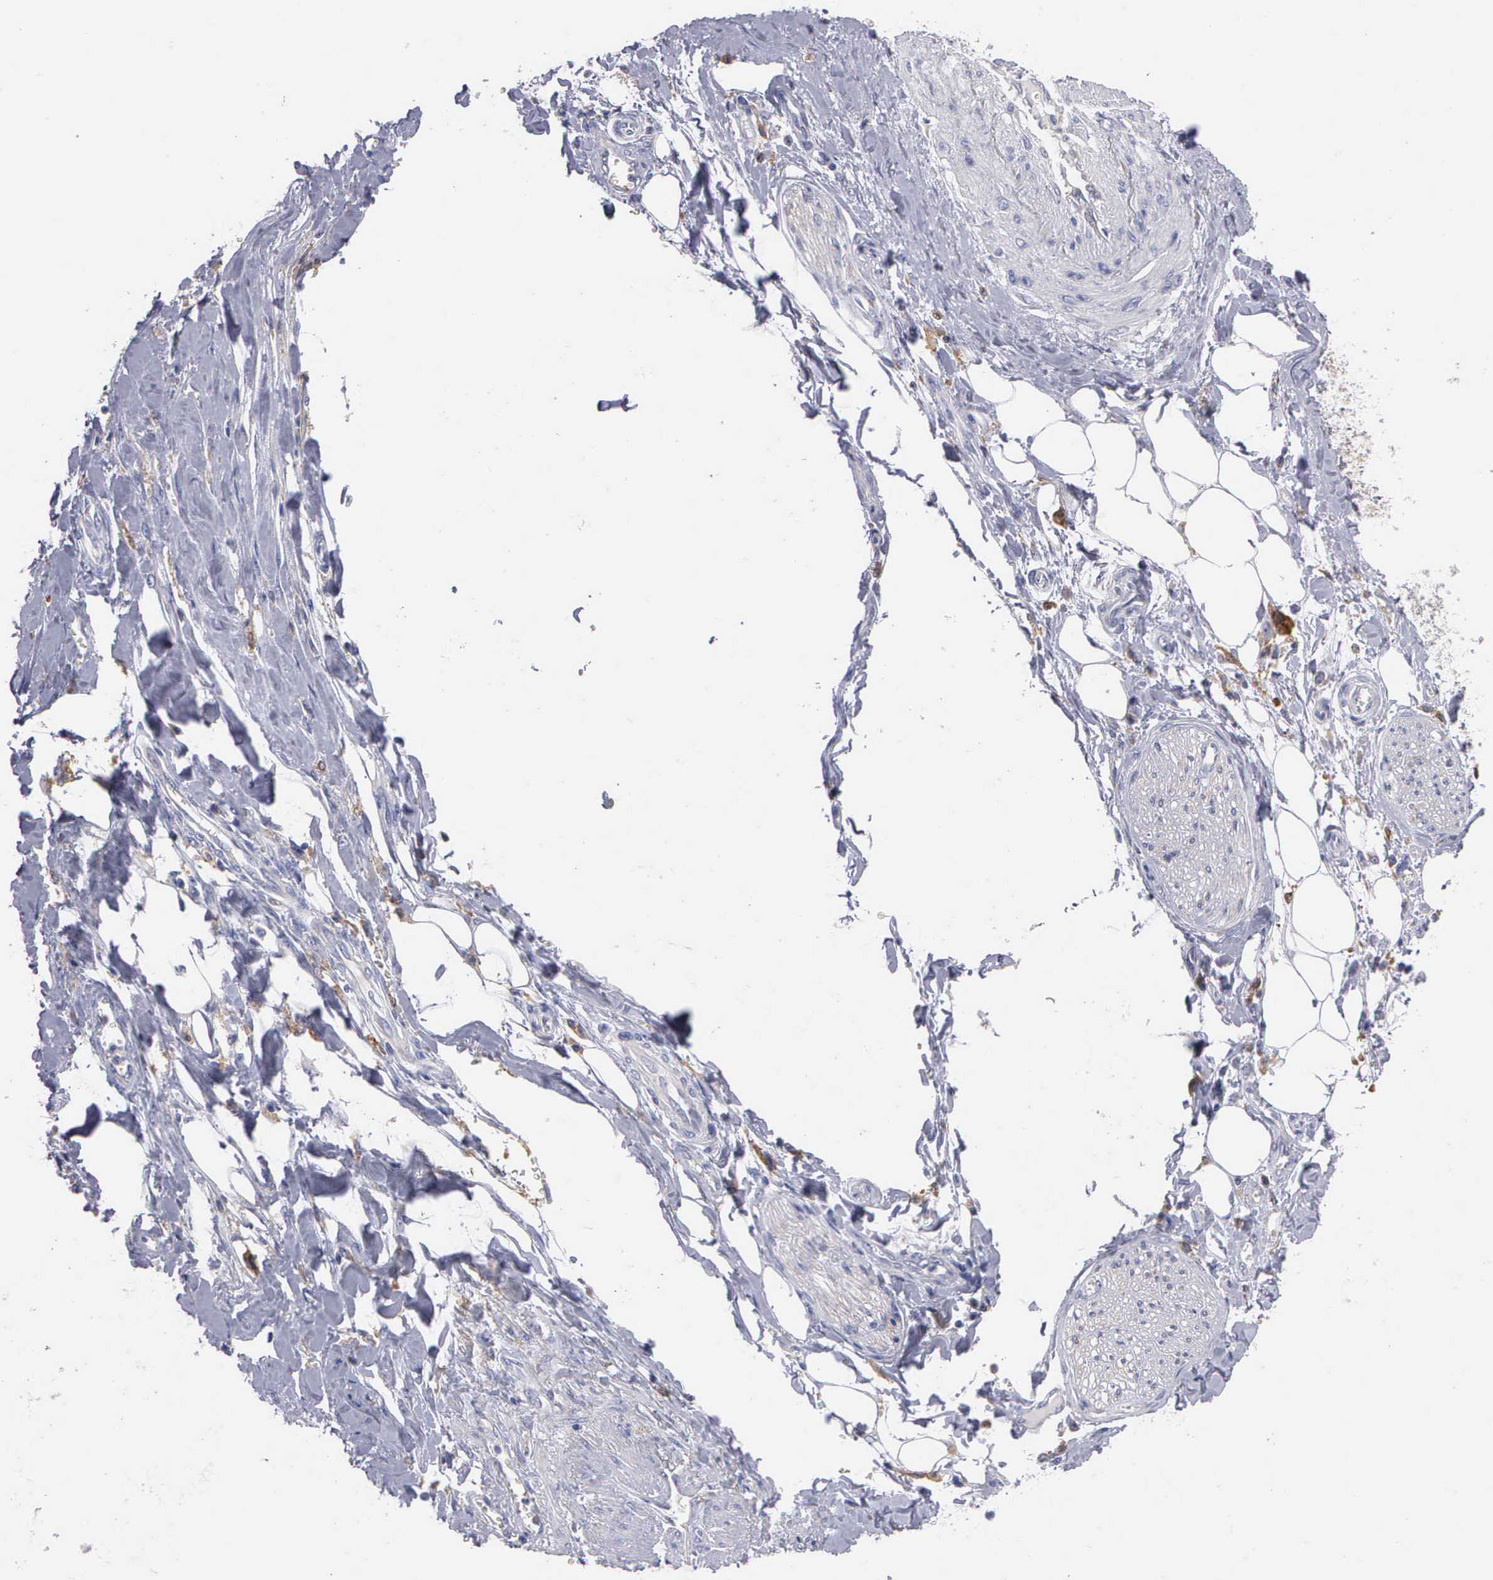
{"staining": {"intensity": "negative", "quantity": "none", "location": "none"}, "tissue": "pancreatic cancer", "cell_type": "Tumor cells", "image_type": "cancer", "snomed": [{"axis": "morphology", "description": "Adenocarcinoma, NOS"}, {"axis": "topography", "description": "Pancreas"}], "caption": "This is an immunohistochemistry photomicrograph of human pancreatic adenocarcinoma. There is no expression in tumor cells.", "gene": "PTGS2", "patient": {"sex": "male", "age": 69}}